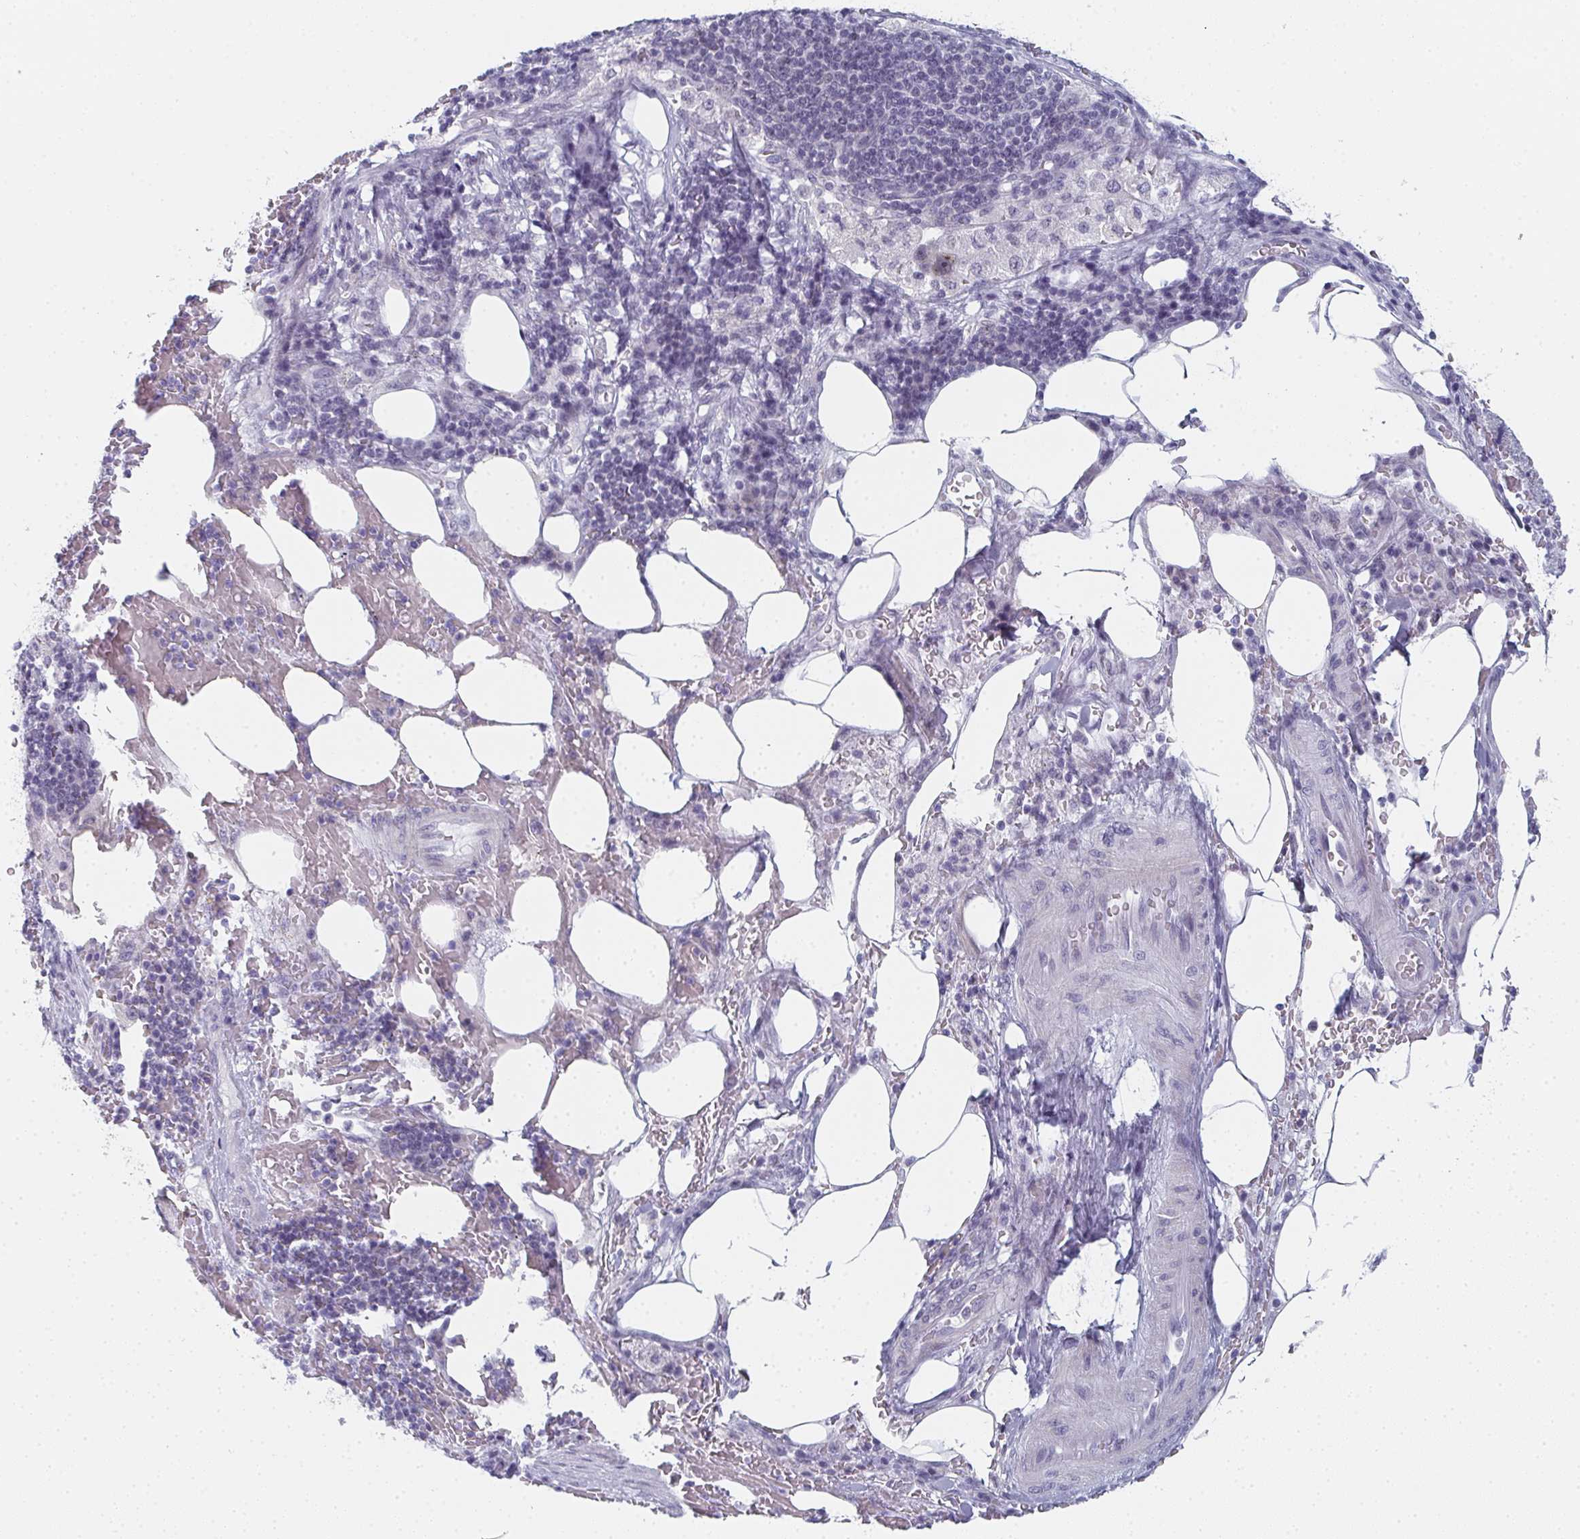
{"staining": {"intensity": "negative", "quantity": "none", "location": "none"}, "tissue": "pancreatic cancer", "cell_type": "Tumor cells", "image_type": "cancer", "snomed": [{"axis": "morphology", "description": "Adenocarcinoma, NOS"}, {"axis": "topography", "description": "Pancreas"}], "caption": "An image of pancreatic adenocarcinoma stained for a protein demonstrates no brown staining in tumor cells.", "gene": "PYCR3", "patient": {"sex": "female", "age": 61}}